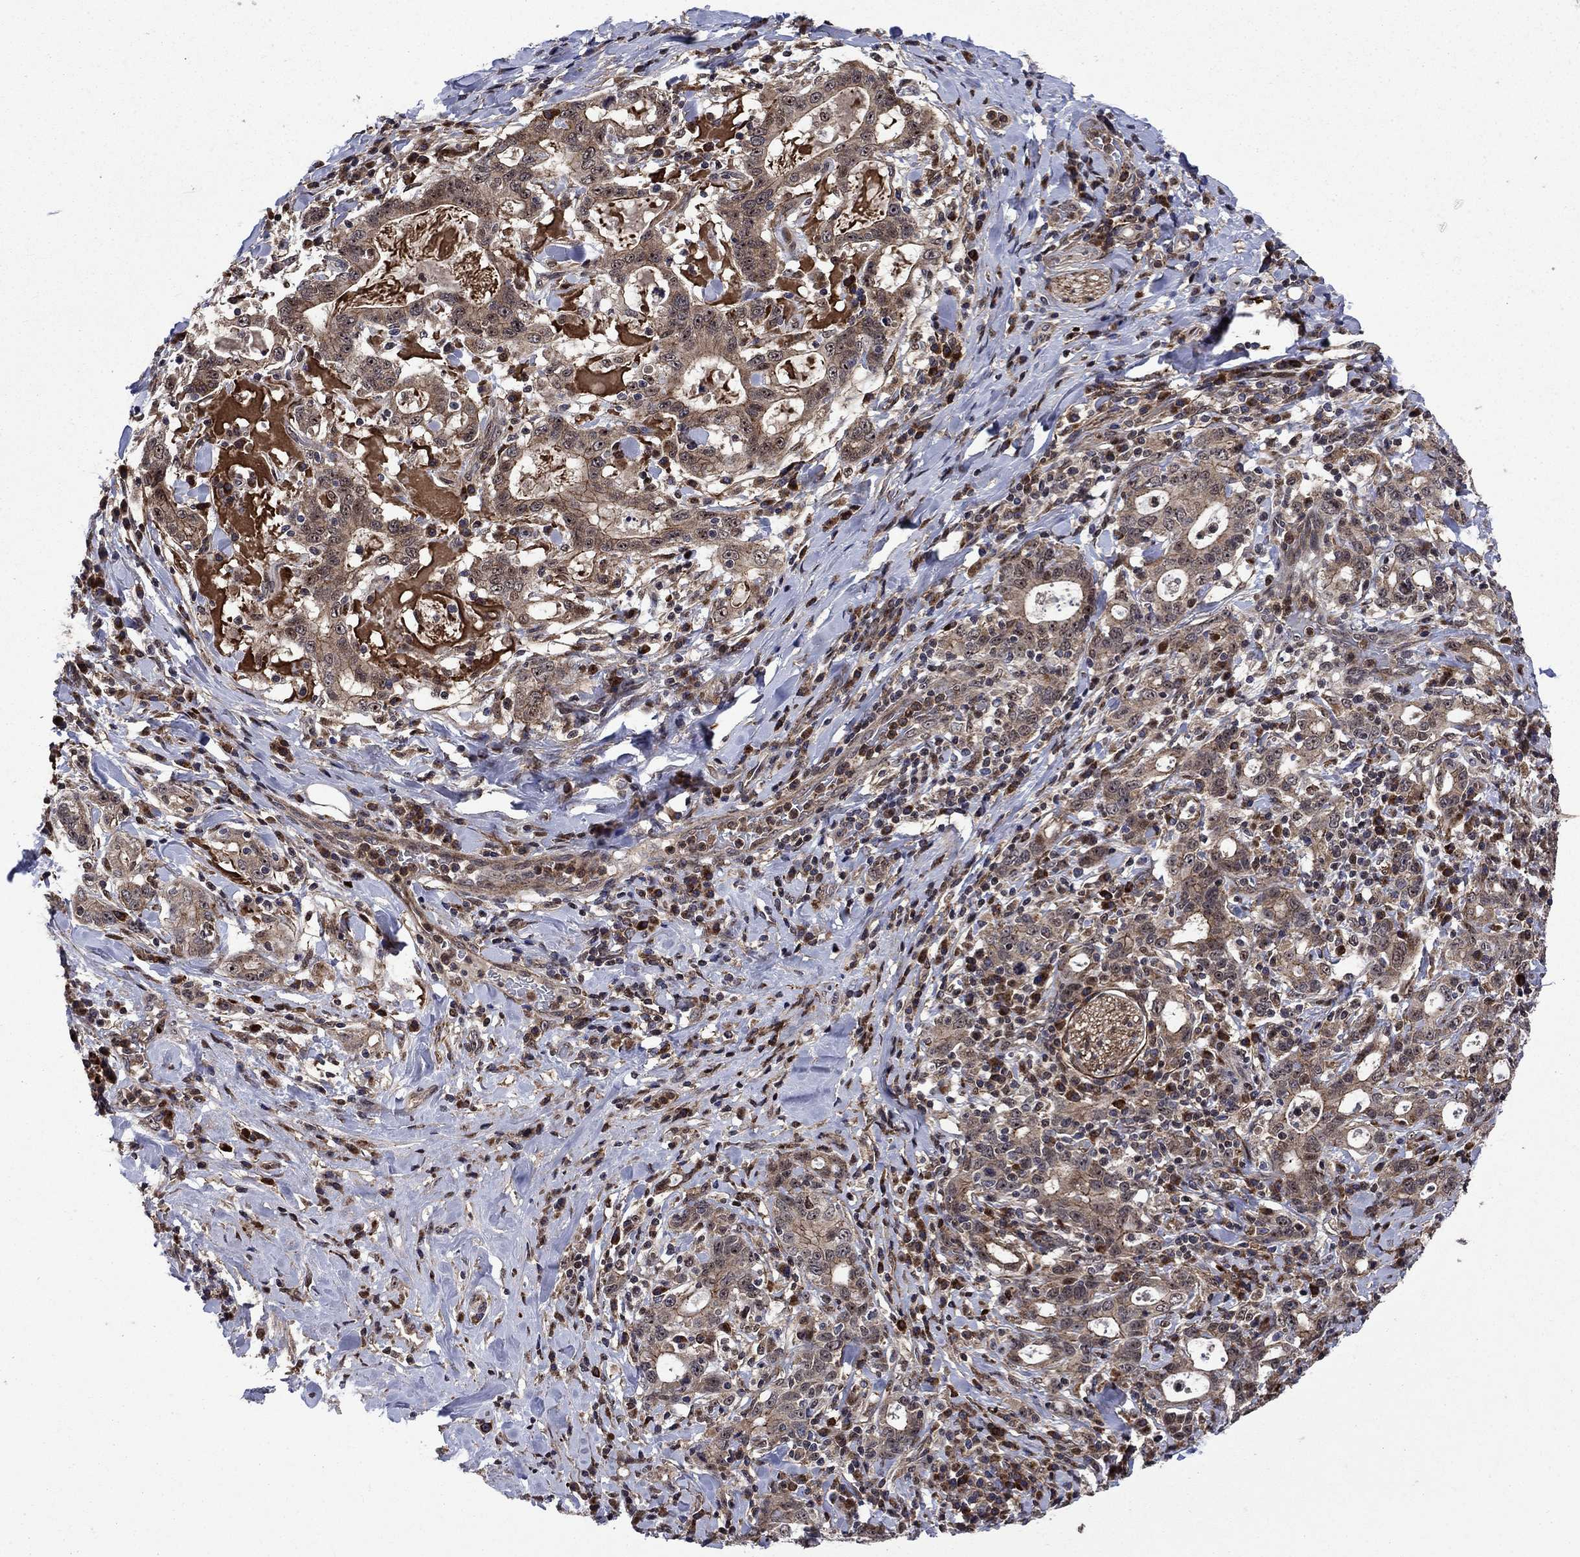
{"staining": {"intensity": "weak", "quantity": ">75%", "location": "cytoplasmic/membranous"}, "tissue": "stomach cancer", "cell_type": "Tumor cells", "image_type": "cancer", "snomed": [{"axis": "morphology", "description": "Adenocarcinoma, NOS"}, {"axis": "topography", "description": "Stomach"}], "caption": "Human stomach cancer (adenocarcinoma) stained with a protein marker exhibits weak staining in tumor cells.", "gene": "AGTPBP1", "patient": {"sex": "male", "age": 79}}